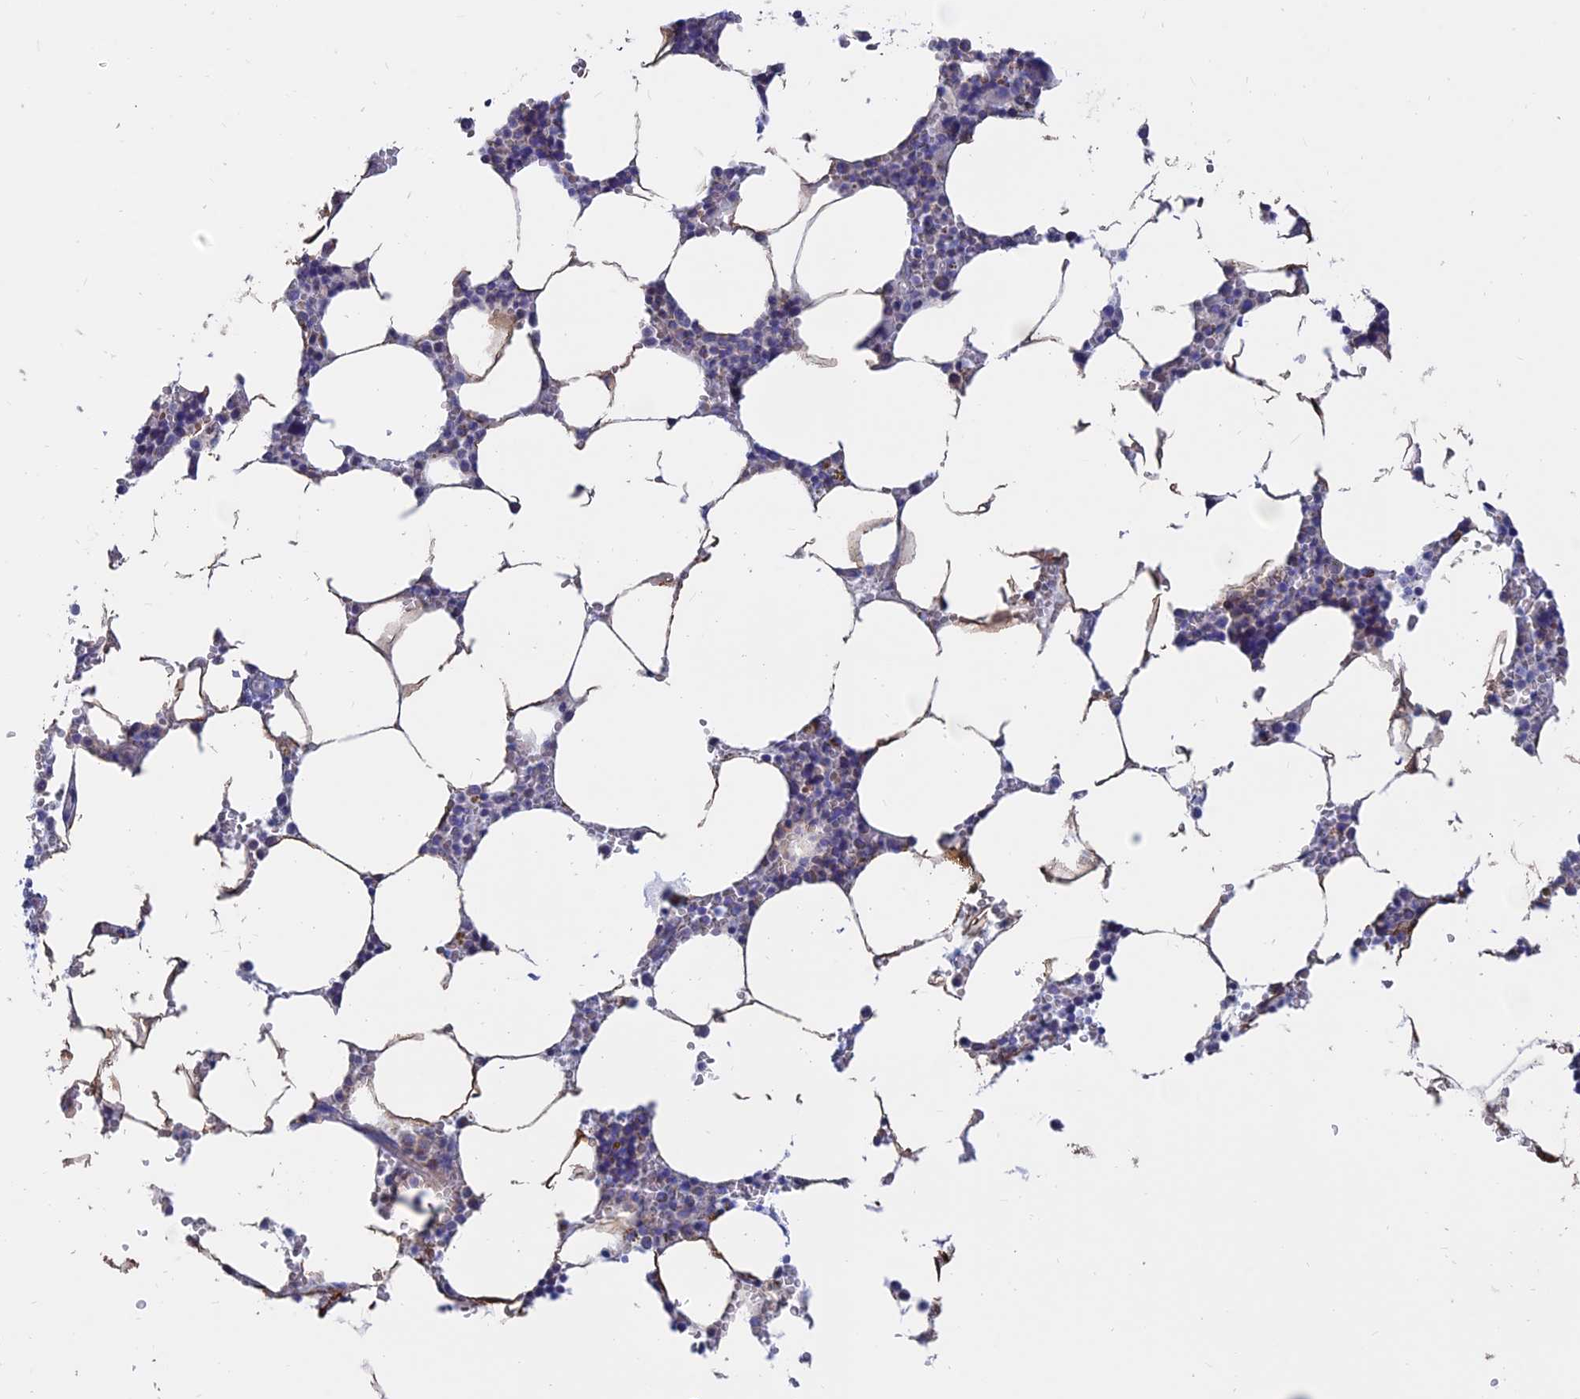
{"staining": {"intensity": "negative", "quantity": "none", "location": "none"}, "tissue": "bone marrow", "cell_type": "Hematopoietic cells", "image_type": "normal", "snomed": [{"axis": "morphology", "description": "Normal tissue, NOS"}, {"axis": "topography", "description": "Bone marrow"}], "caption": "Photomicrograph shows no significant protein expression in hematopoietic cells of unremarkable bone marrow.", "gene": "MGST1", "patient": {"sex": "male", "age": 70}}